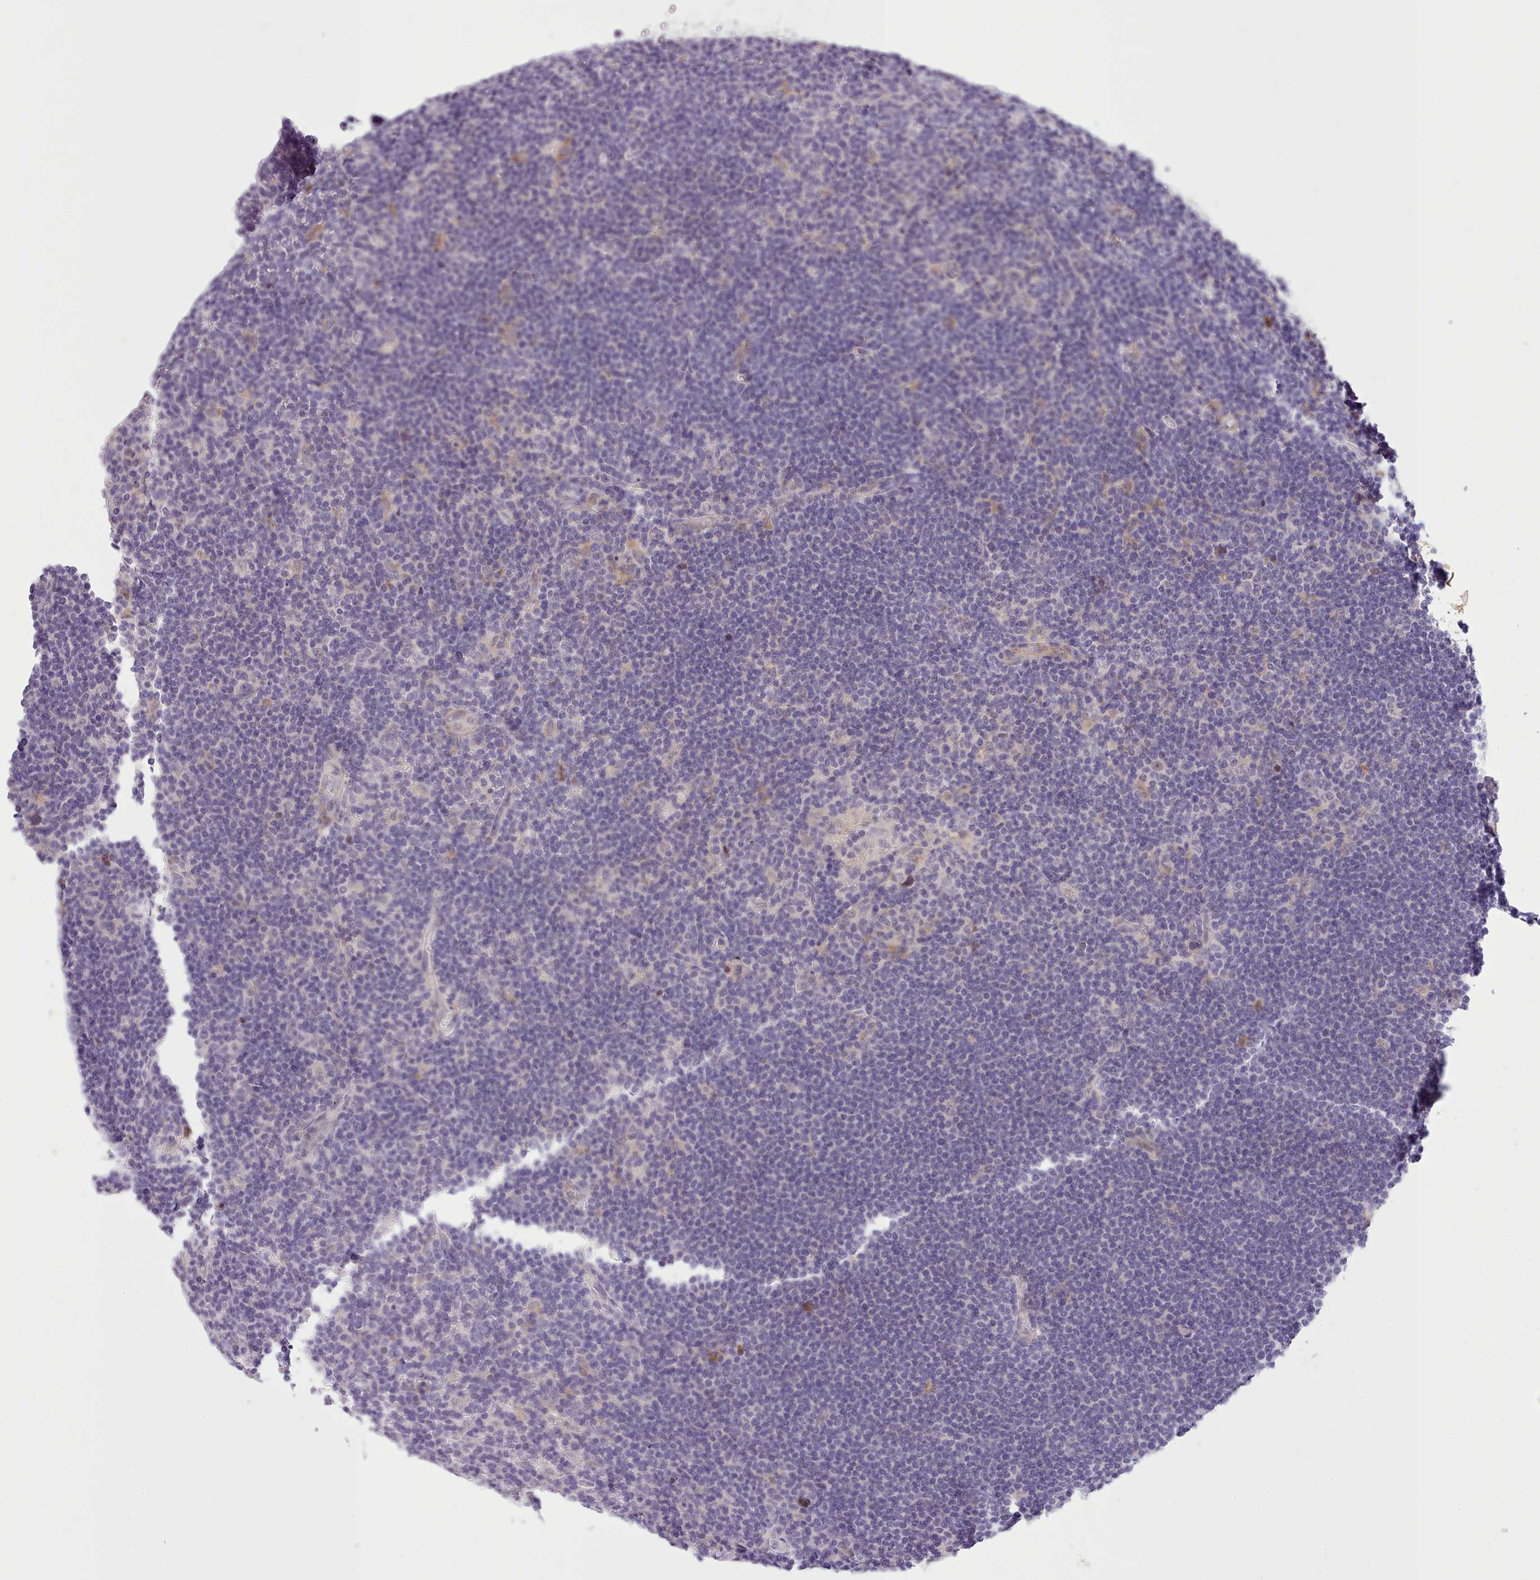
{"staining": {"intensity": "negative", "quantity": "none", "location": "none"}, "tissue": "lymphoma", "cell_type": "Tumor cells", "image_type": "cancer", "snomed": [{"axis": "morphology", "description": "Hodgkin's disease, NOS"}, {"axis": "topography", "description": "Lymph node"}], "caption": "Histopathology image shows no significant protein staining in tumor cells of lymphoma.", "gene": "FAM83E", "patient": {"sex": "female", "age": 57}}